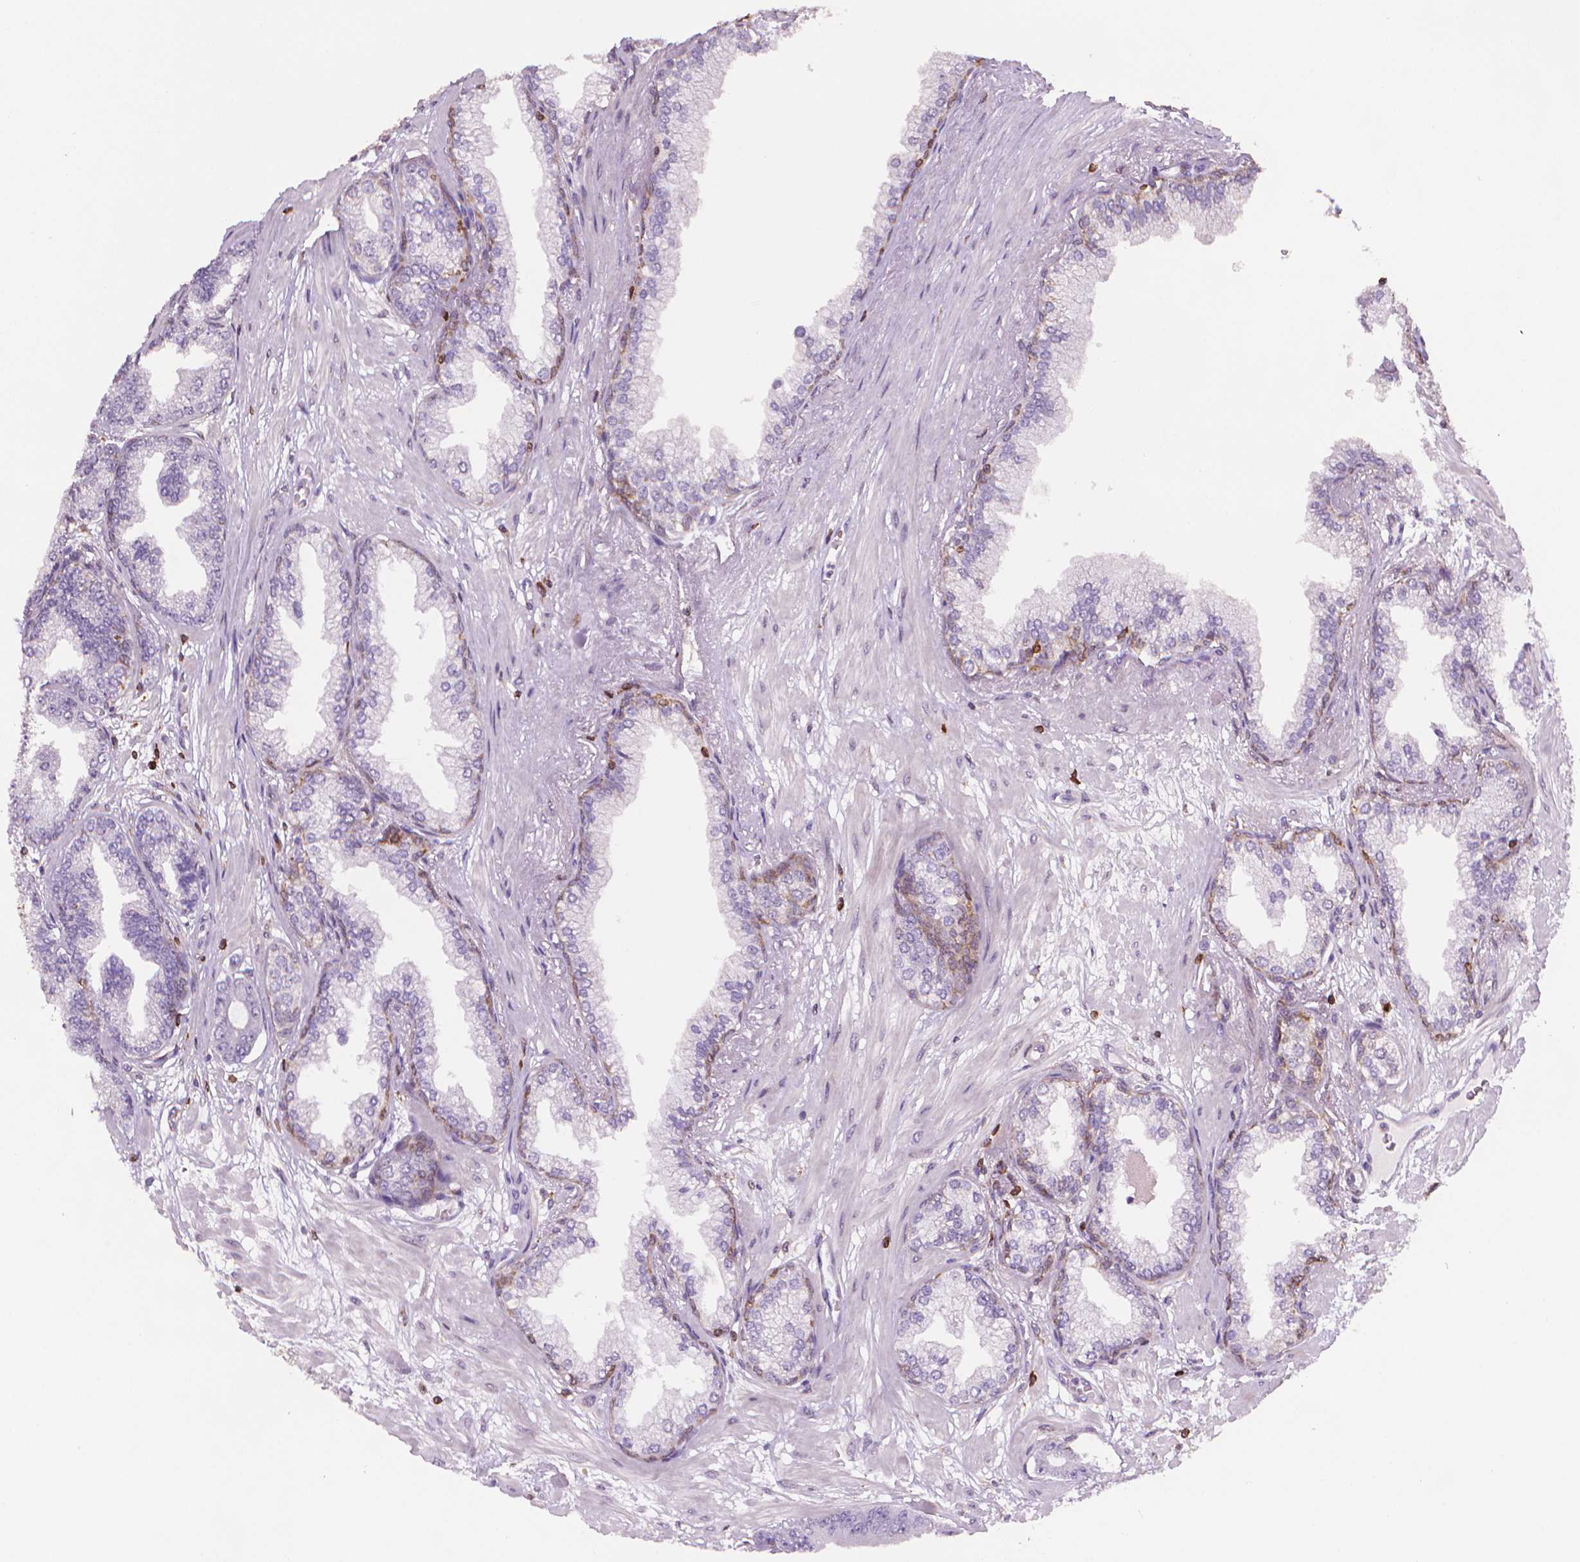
{"staining": {"intensity": "negative", "quantity": "none", "location": "none"}, "tissue": "prostate cancer", "cell_type": "Tumor cells", "image_type": "cancer", "snomed": [{"axis": "morphology", "description": "Adenocarcinoma, Low grade"}, {"axis": "topography", "description": "Prostate"}], "caption": "IHC micrograph of neoplastic tissue: human prostate adenocarcinoma (low-grade) stained with DAB (3,3'-diaminobenzidine) displays no significant protein positivity in tumor cells.", "gene": "BCL2", "patient": {"sex": "male", "age": 64}}